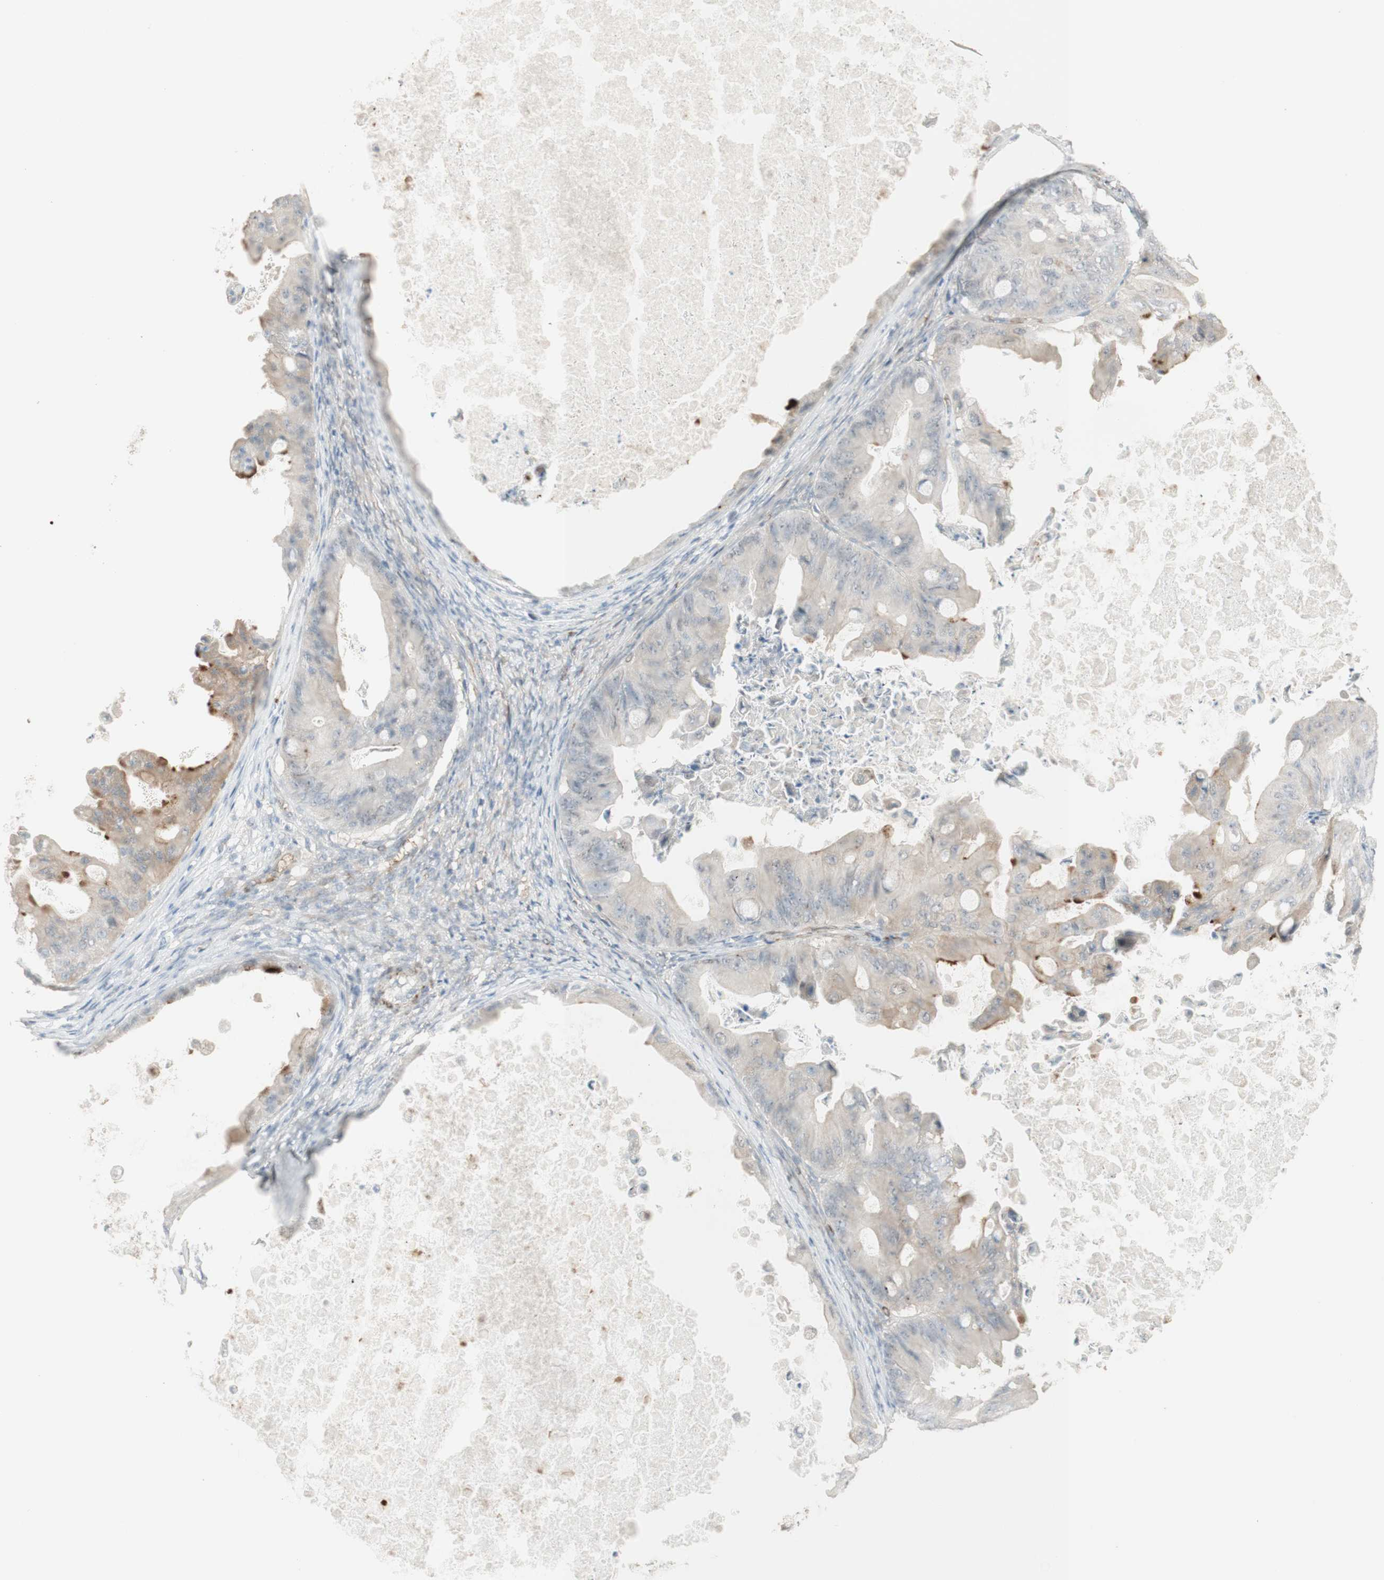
{"staining": {"intensity": "negative", "quantity": "none", "location": "none"}, "tissue": "ovarian cancer", "cell_type": "Tumor cells", "image_type": "cancer", "snomed": [{"axis": "morphology", "description": "Cystadenocarcinoma, mucinous, NOS"}, {"axis": "topography", "description": "Ovary"}], "caption": "DAB immunohistochemical staining of ovarian mucinous cystadenocarcinoma shows no significant expression in tumor cells.", "gene": "MUC3A", "patient": {"sex": "female", "age": 37}}